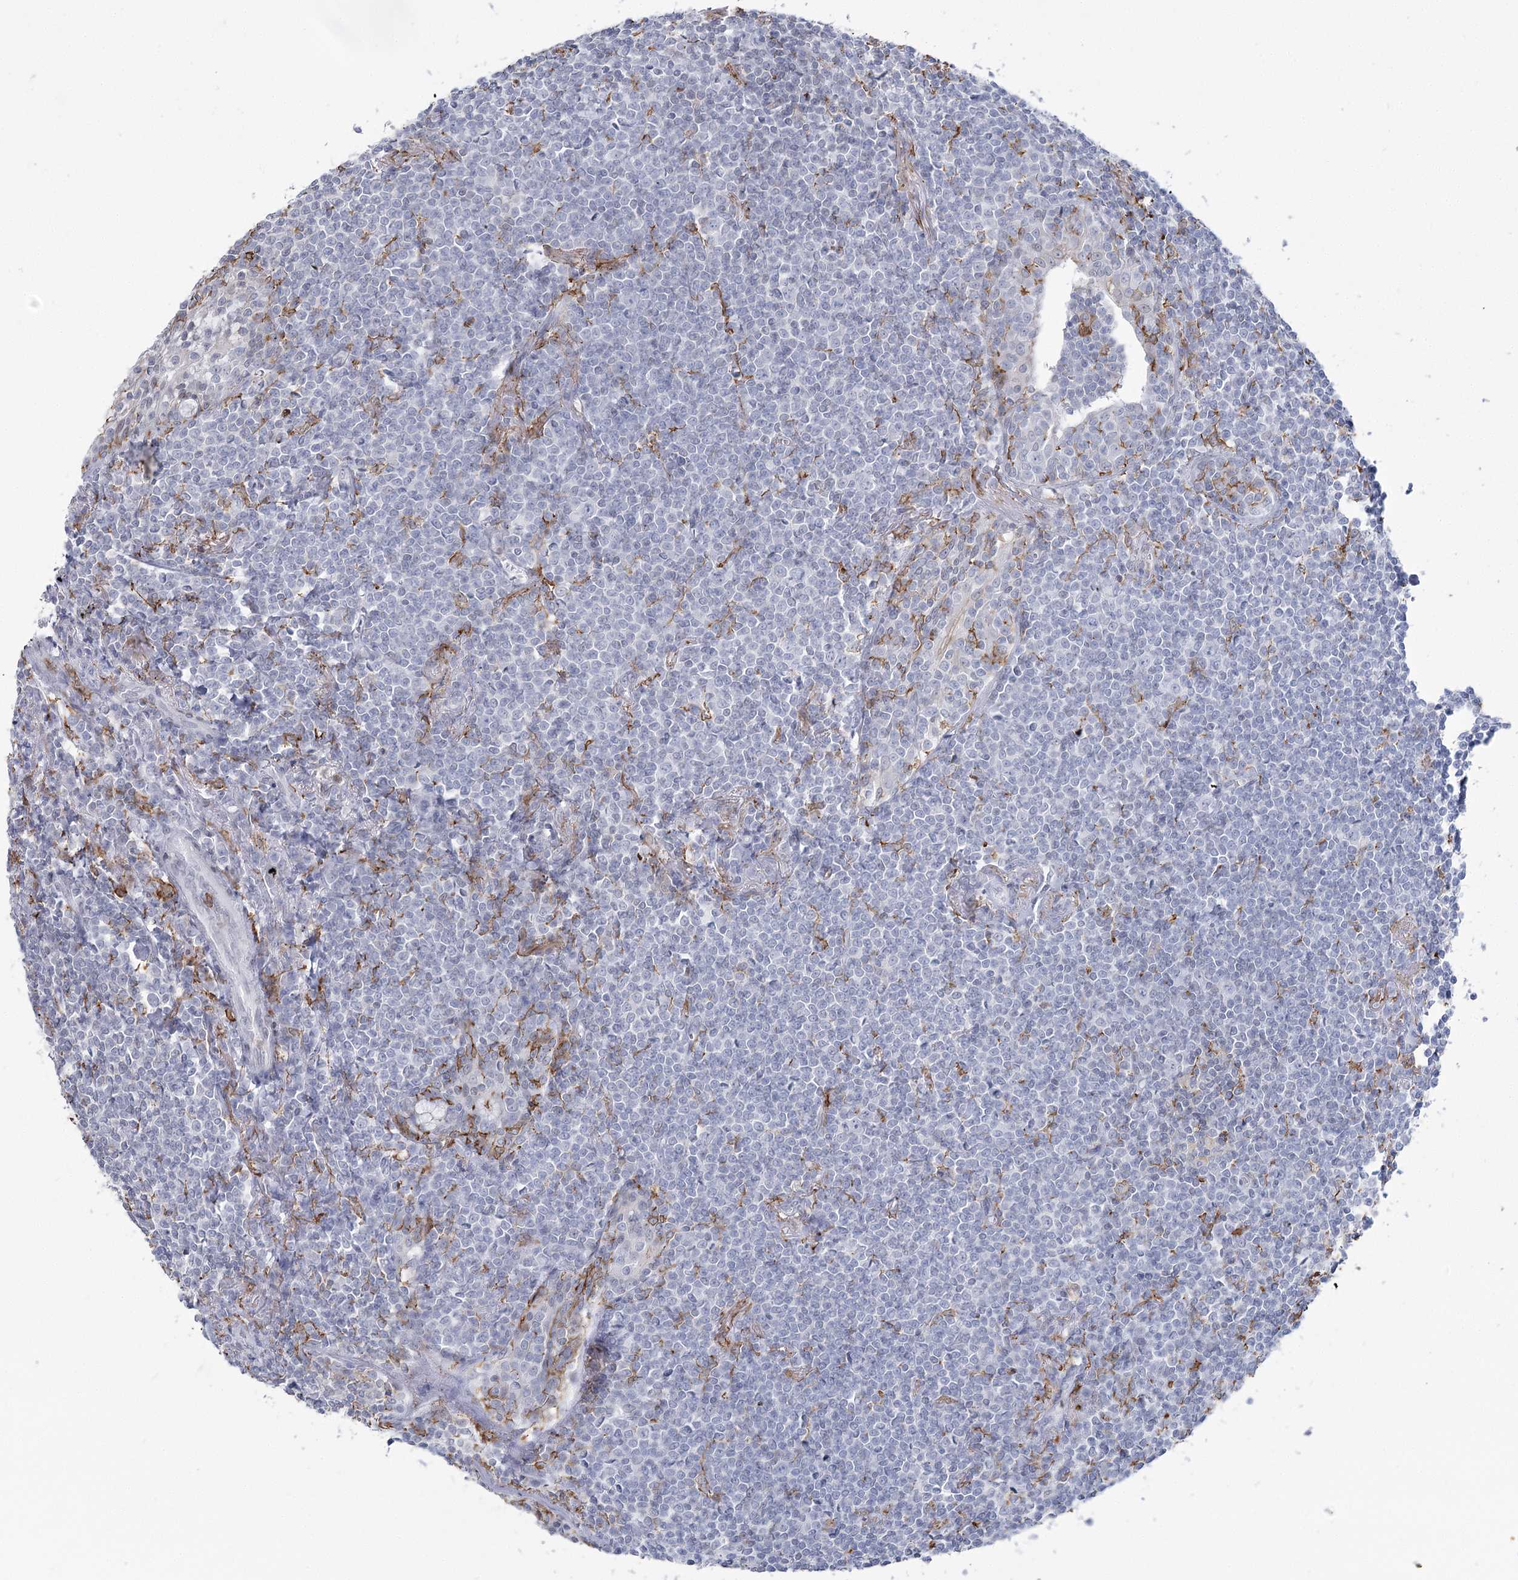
{"staining": {"intensity": "negative", "quantity": "none", "location": "none"}, "tissue": "lymphoma", "cell_type": "Tumor cells", "image_type": "cancer", "snomed": [{"axis": "morphology", "description": "Malignant lymphoma, non-Hodgkin's type, Low grade"}, {"axis": "topography", "description": "Lung"}], "caption": "Protein analysis of malignant lymphoma, non-Hodgkin's type (low-grade) demonstrates no significant expression in tumor cells.", "gene": "C11orf1", "patient": {"sex": "female", "age": 71}}